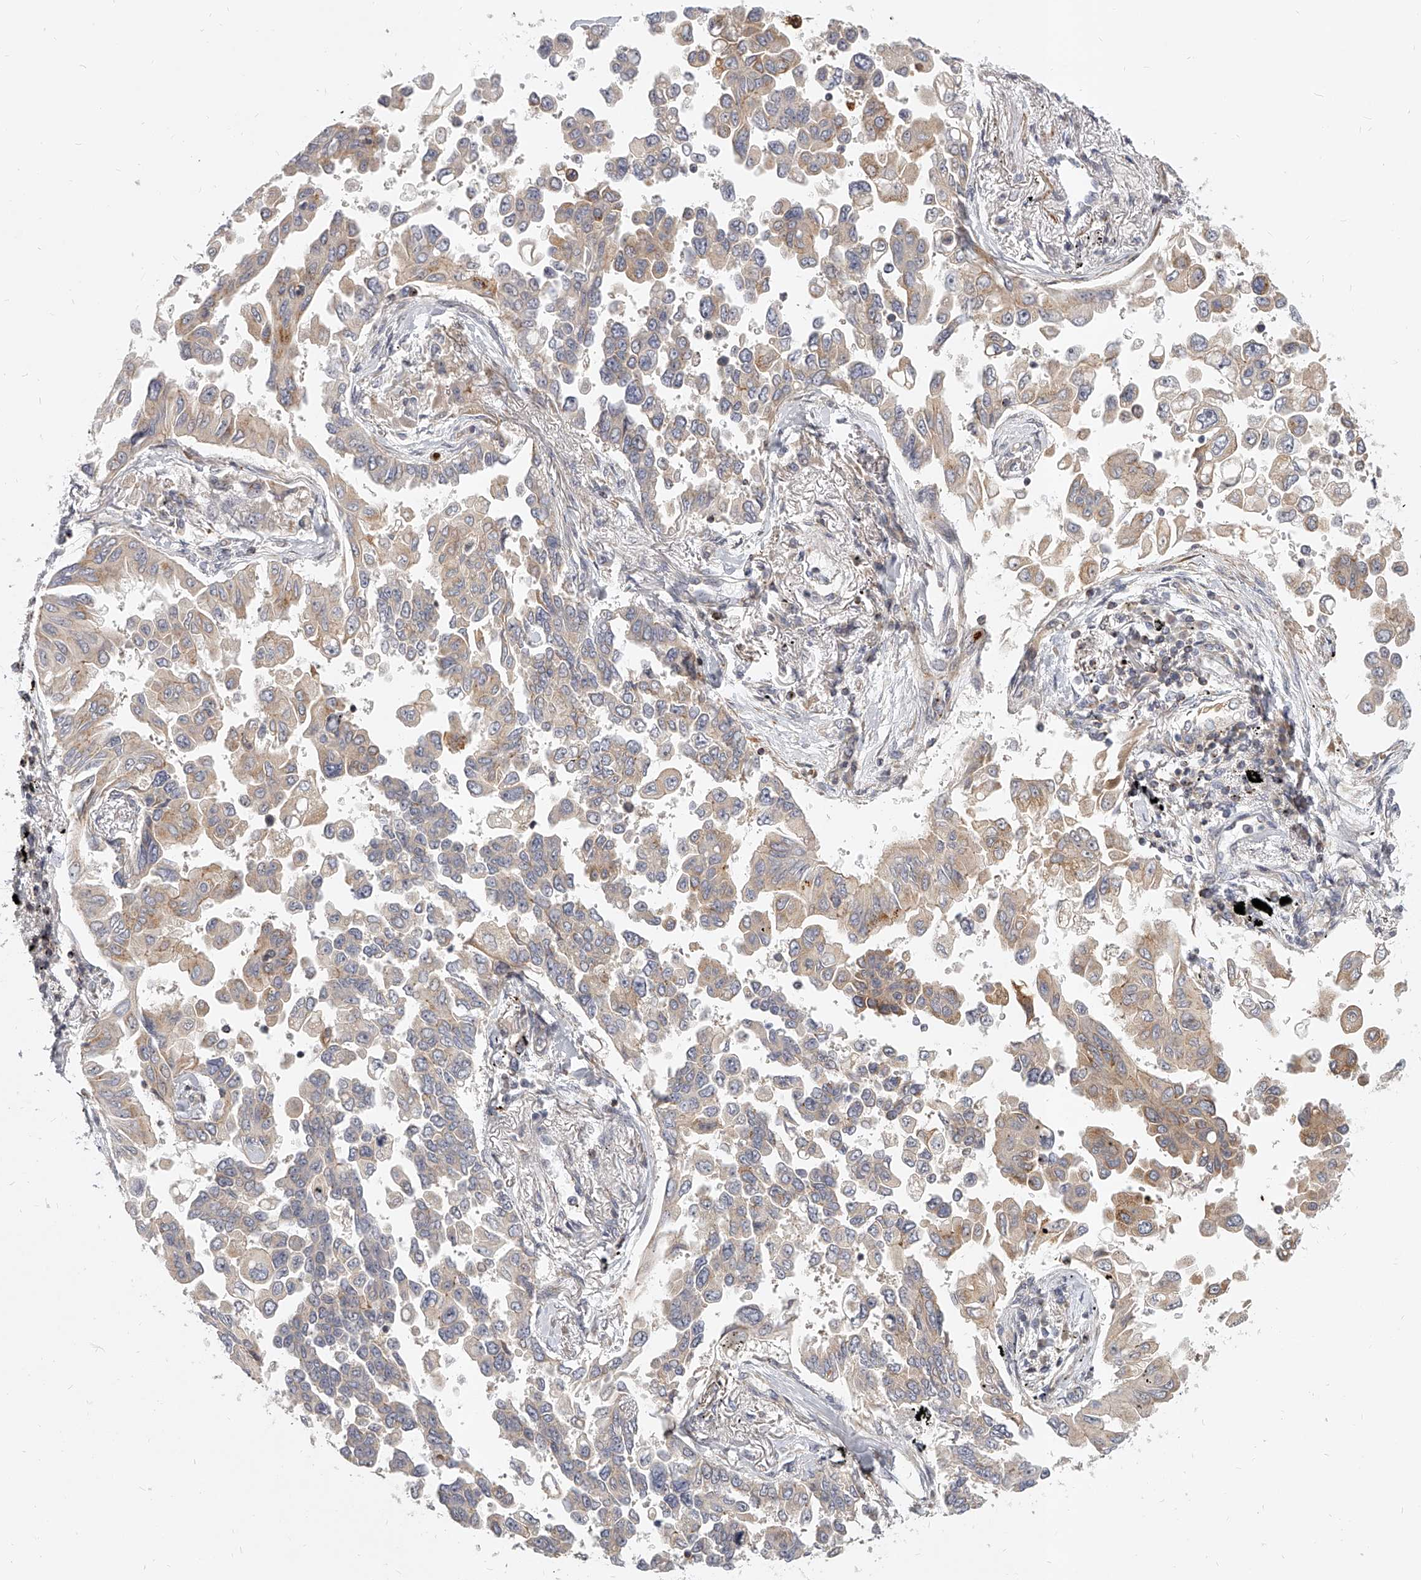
{"staining": {"intensity": "weak", "quantity": ">75%", "location": "cytoplasmic/membranous"}, "tissue": "lung cancer", "cell_type": "Tumor cells", "image_type": "cancer", "snomed": [{"axis": "morphology", "description": "Adenocarcinoma, NOS"}, {"axis": "topography", "description": "Lung"}], "caption": "Immunohistochemistry image of lung cancer stained for a protein (brown), which exhibits low levels of weak cytoplasmic/membranous positivity in about >75% of tumor cells.", "gene": "SLC37A1", "patient": {"sex": "female", "age": 67}}